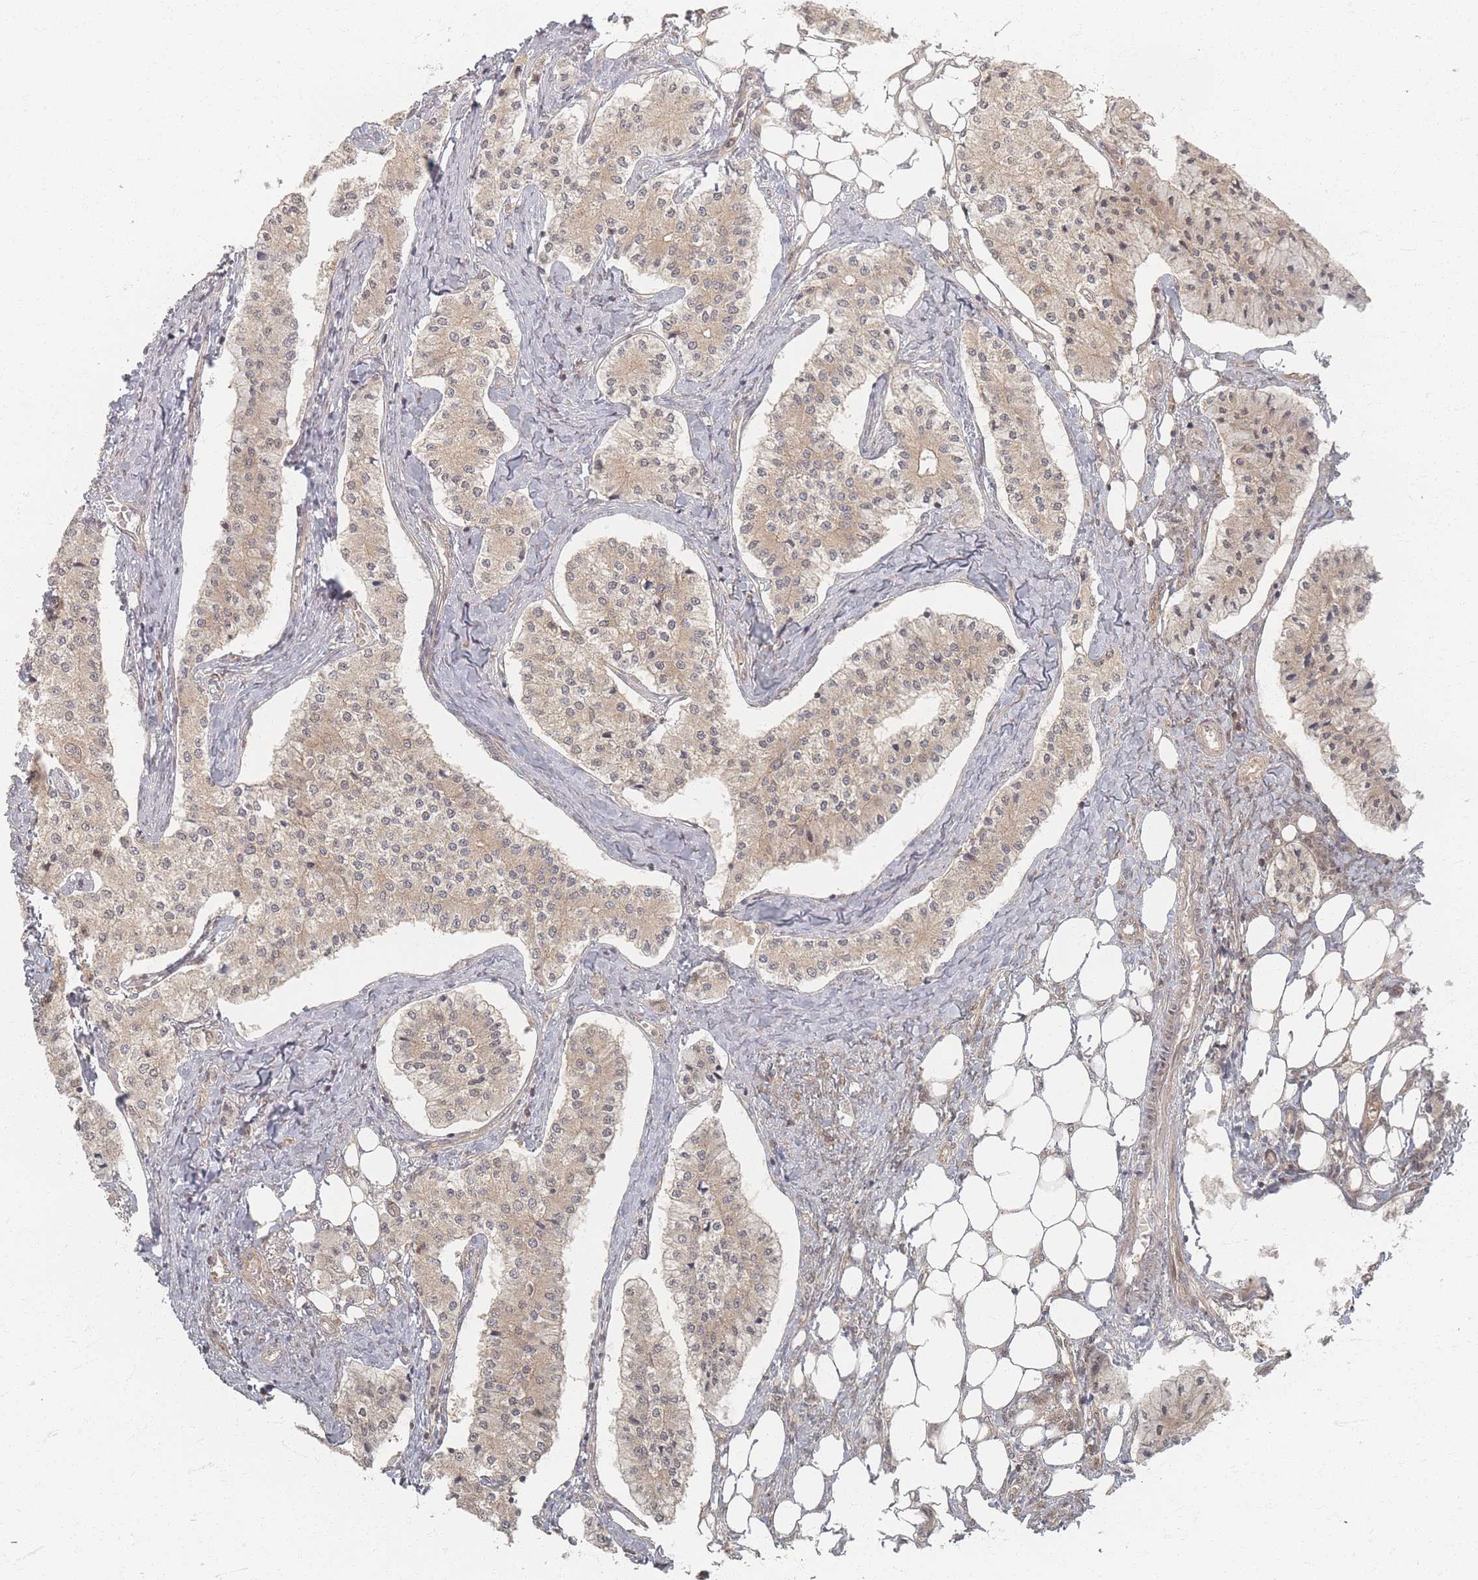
{"staining": {"intensity": "weak", "quantity": ">75%", "location": "cytoplasmic/membranous"}, "tissue": "carcinoid", "cell_type": "Tumor cells", "image_type": "cancer", "snomed": [{"axis": "morphology", "description": "Carcinoid, malignant, NOS"}, {"axis": "topography", "description": "Colon"}], "caption": "High-magnification brightfield microscopy of carcinoid (malignant) stained with DAB (3,3'-diaminobenzidine) (brown) and counterstained with hematoxylin (blue). tumor cells exhibit weak cytoplasmic/membranous expression is identified in about>75% of cells.", "gene": "PSMD9", "patient": {"sex": "female", "age": 52}}